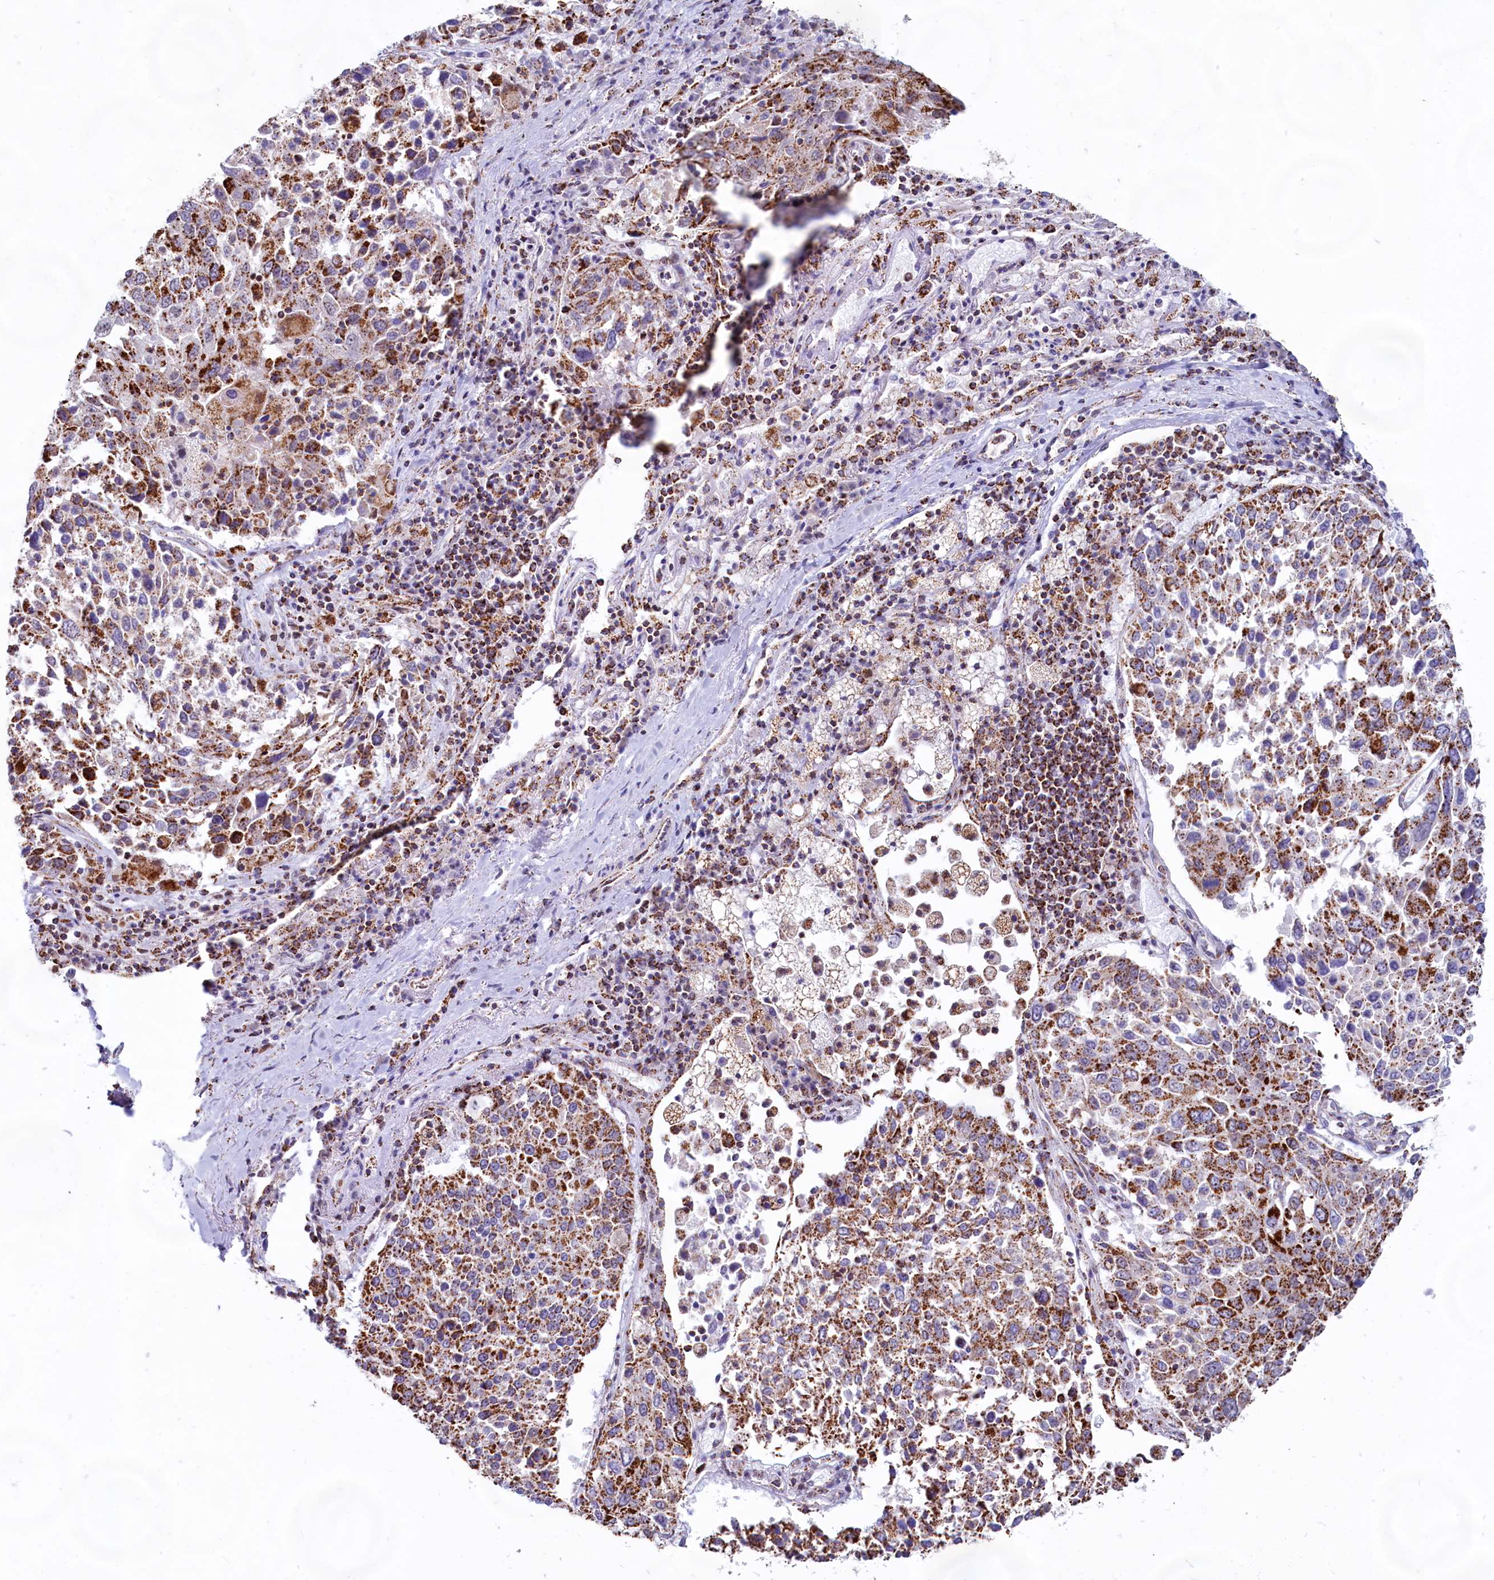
{"staining": {"intensity": "strong", "quantity": ">75%", "location": "cytoplasmic/membranous"}, "tissue": "lung cancer", "cell_type": "Tumor cells", "image_type": "cancer", "snomed": [{"axis": "morphology", "description": "Squamous cell carcinoma, NOS"}, {"axis": "topography", "description": "Lung"}], "caption": "A micrograph of squamous cell carcinoma (lung) stained for a protein reveals strong cytoplasmic/membranous brown staining in tumor cells.", "gene": "C1D", "patient": {"sex": "male", "age": 65}}